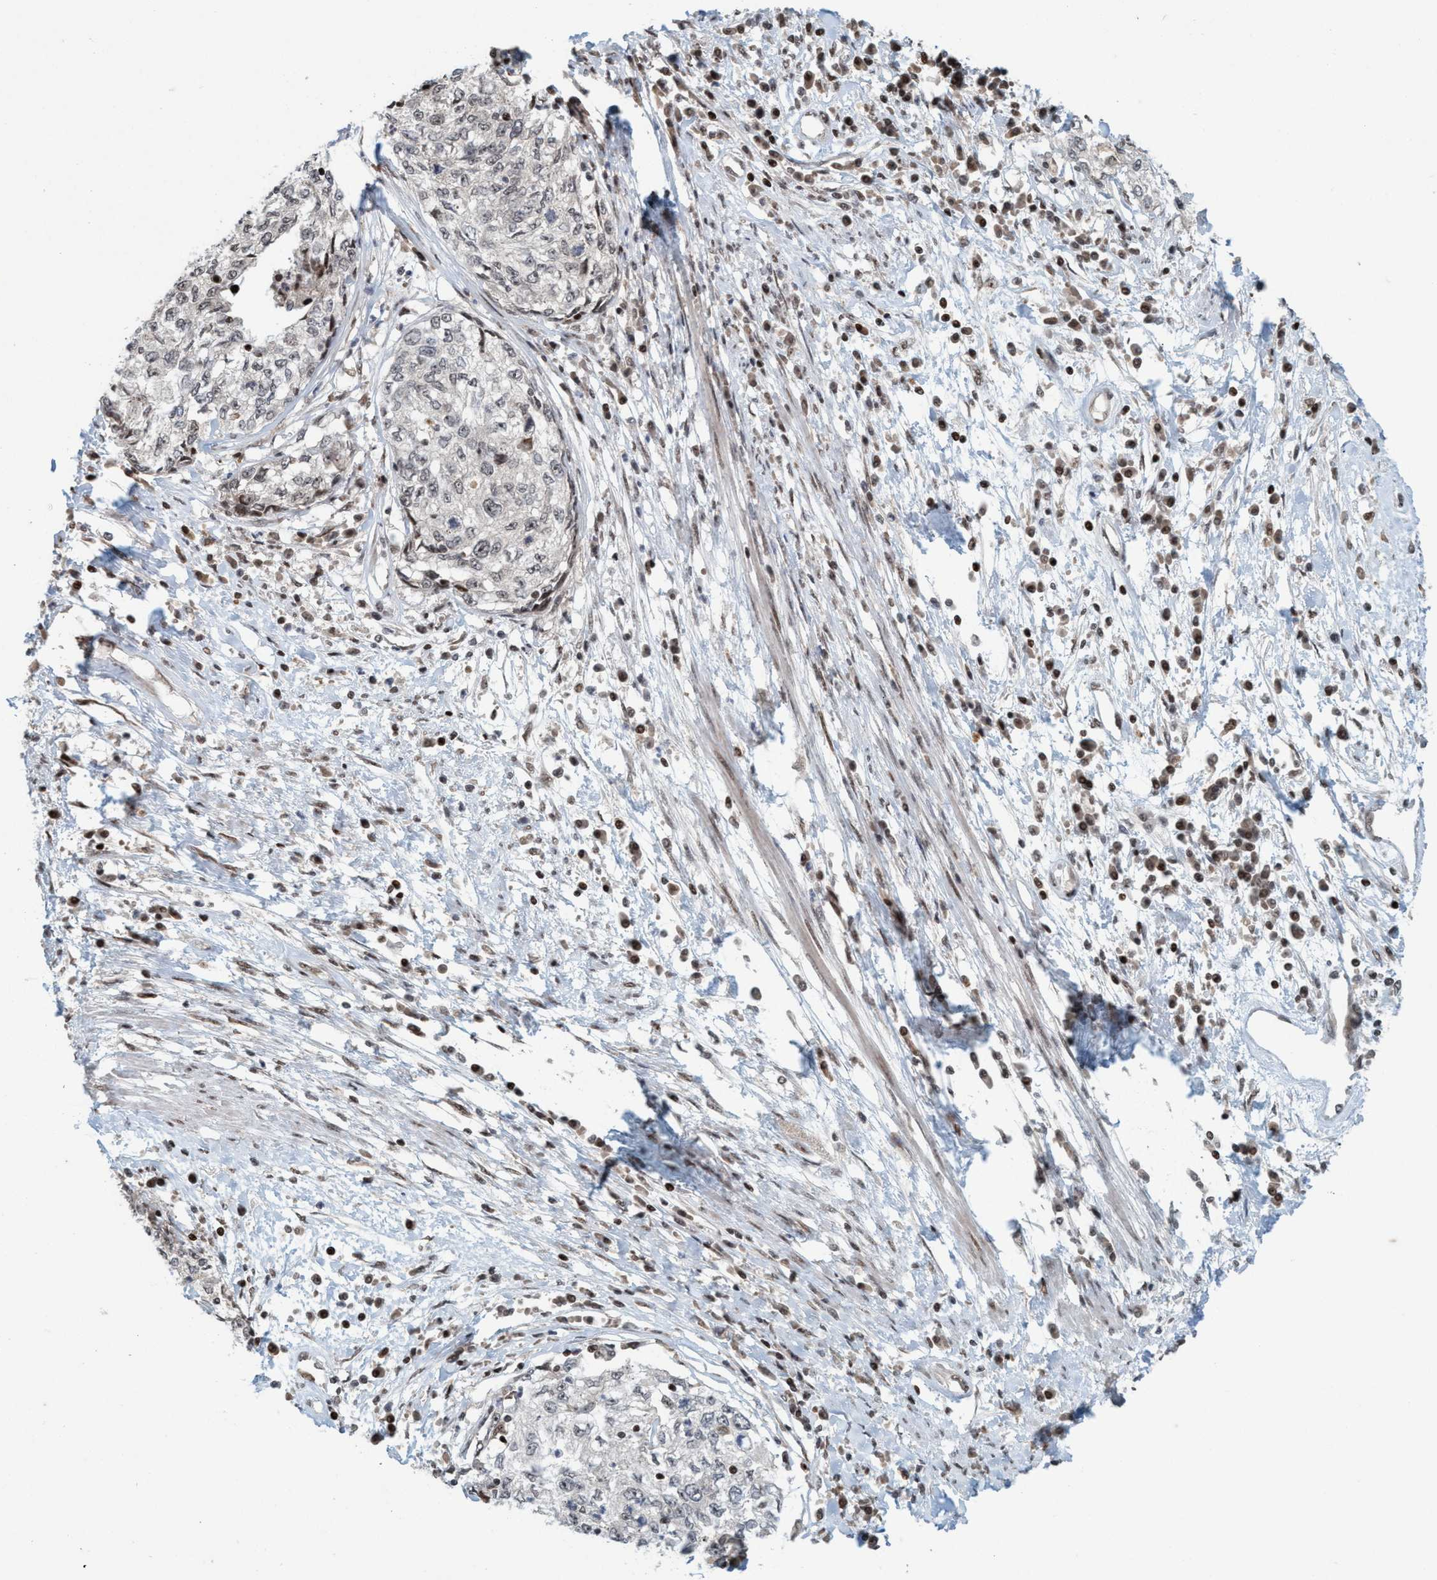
{"staining": {"intensity": "negative", "quantity": "none", "location": "none"}, "tissue": "cervical cancer", "cell_type": "Tumor cells", "image_type": "cancer", "snomed": [{"axis": "morphology", "description": "Squamous cell carcinoma, NOS"}, {"axis": "topography", "description": "Cervix"}], "caption": "Immunohistochemical staining of human cervical cancer demonstrates no significant staining in tumor cells.", "gene": "SMCR8", "patient": {"sex": "female", "age": 57}}